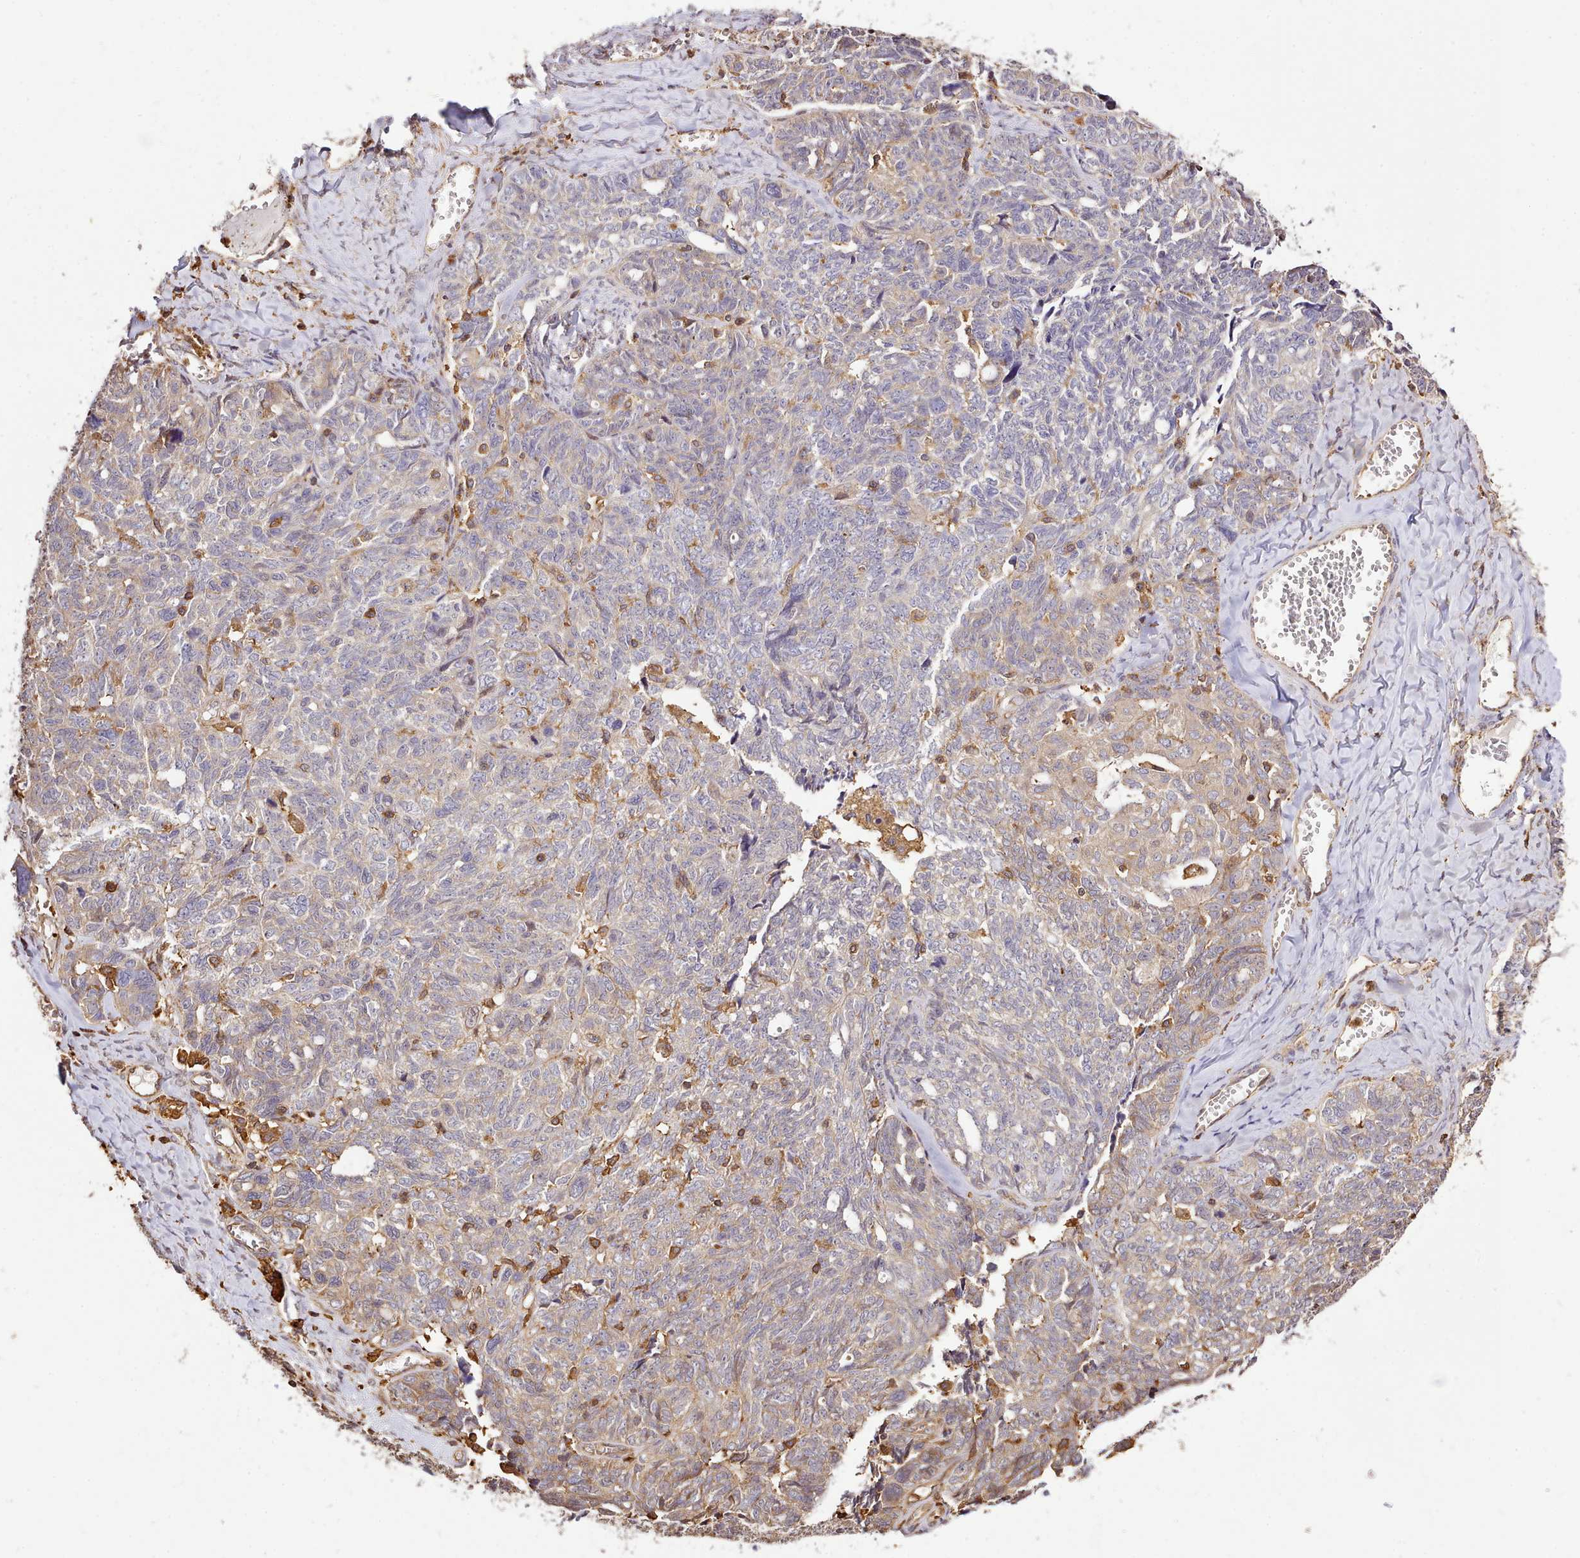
{"staining": {"intensity": "weak", "quantity": "25%-75%", "location": "cytoplasmic/membranous"}, "tissue": "ovarian cancer", "cell_type": "Tumor cells", "image_type": "cancer", "snomed": [{"axis": "morphology", "description": "Cystadenocarcinoma, serous, NOS"}, {"axis": "topography", "description": "Ovary"}], "caption": "Protein analysis of serous cystadenocarcinoma (ovarian) tissue reveals weak cytoplasmic/membranous expression in about 25%-75% of tumor cells. The protein is shown in brown color, while the nuclei are stained blue.", "gene": "CAPZA1", "patient": {"sex": "female", "age": 79}}